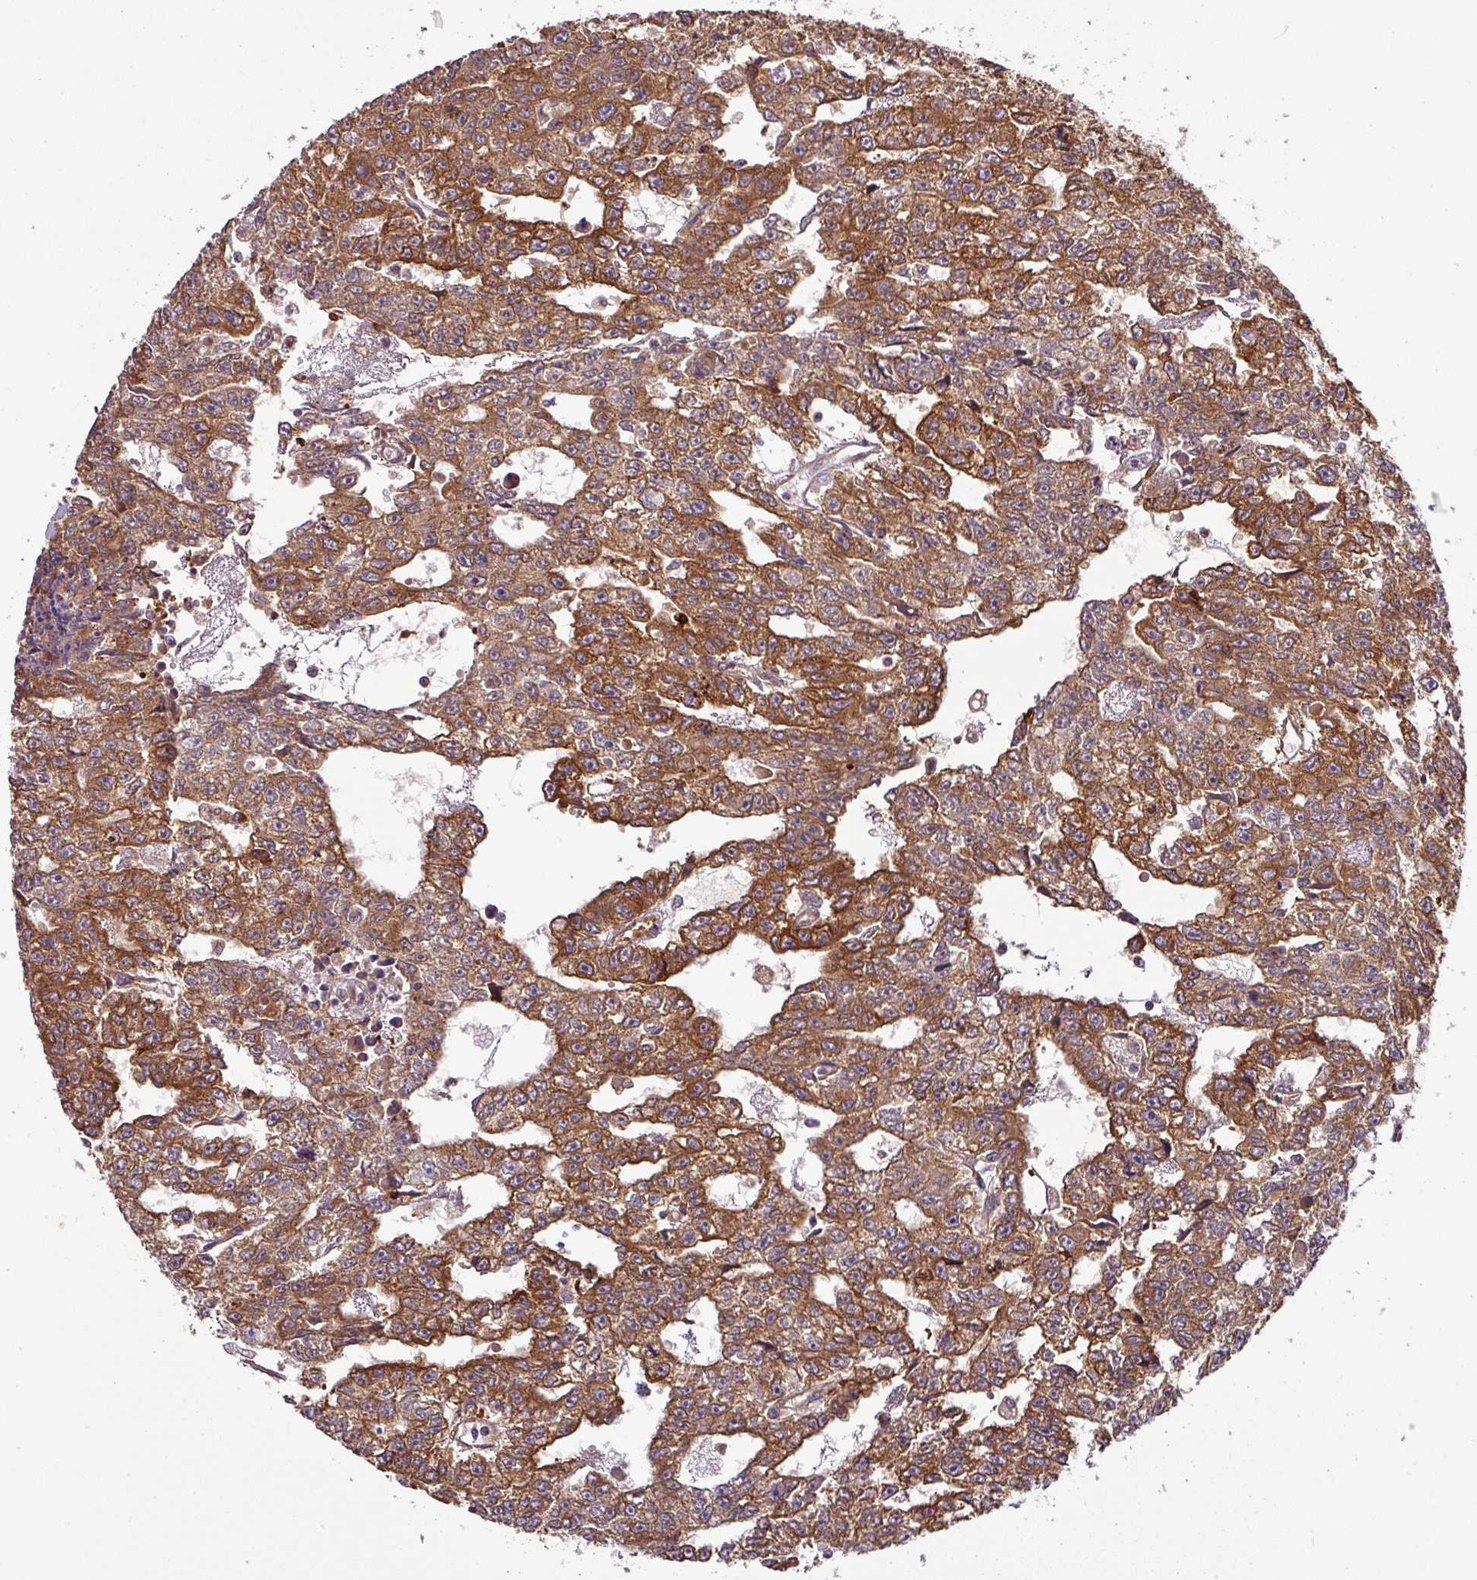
{"staining": {"intensity": "strong", "quantity": ">75%", "location": "cytoplasmic/membranous"}, "tissue": "testis cancer", "cell_type": "Tumor cells", "image_type": "cancer", "snomed": [{"axis": "morphology", "description": "Carcinoma, Embryonal, NOS"}, {"axis": "topography", "description": "Testis"}], "caption": "Testis cancer stained for a protein exhibits strong cytoplasmic/membranous positivity in tumor cells. (Brightfield microscopy of DAB IHC at high magnification).", "gene": "GALP", "patient": {"sex": "male", "age": 20}}